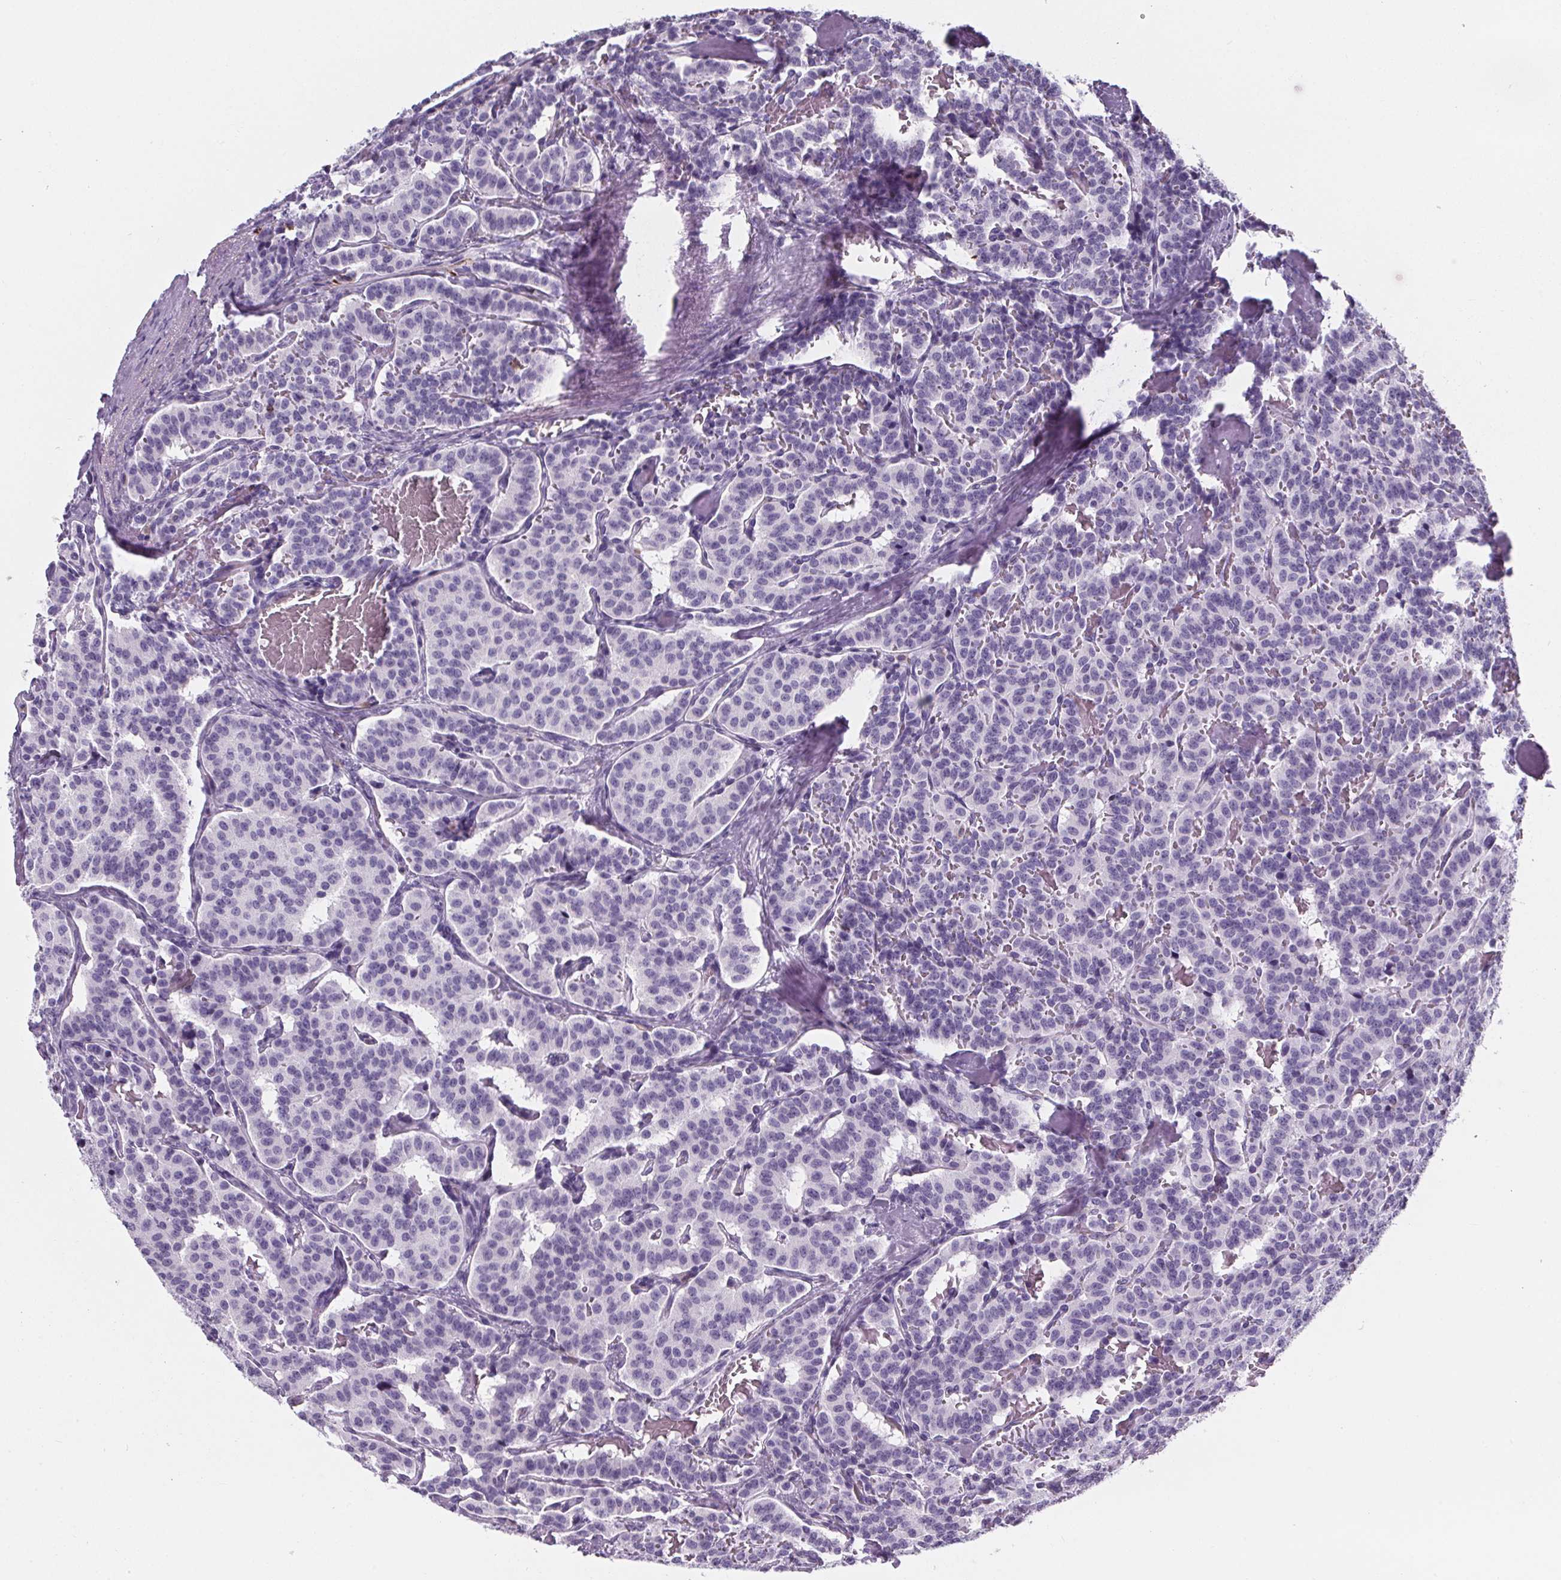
{"staining": {"intensity": "negative", "quantity": "none", "location": "none"}, "tissue": "carcinoid", "cell_type": "Tumor cells", "image_type": "cancer", "snomed": [{"axis": "morphology", "description": "Carcinoid, malignant, NOS"}, {"axis": "topography", "description": "Lung"}], "caption": "Photomicrograph shows no protein positivity in tumor cells of carcinoid (malignant) tissue.", "gene": "ADRB1", "patient": {"sex": "female", "age": 46}}